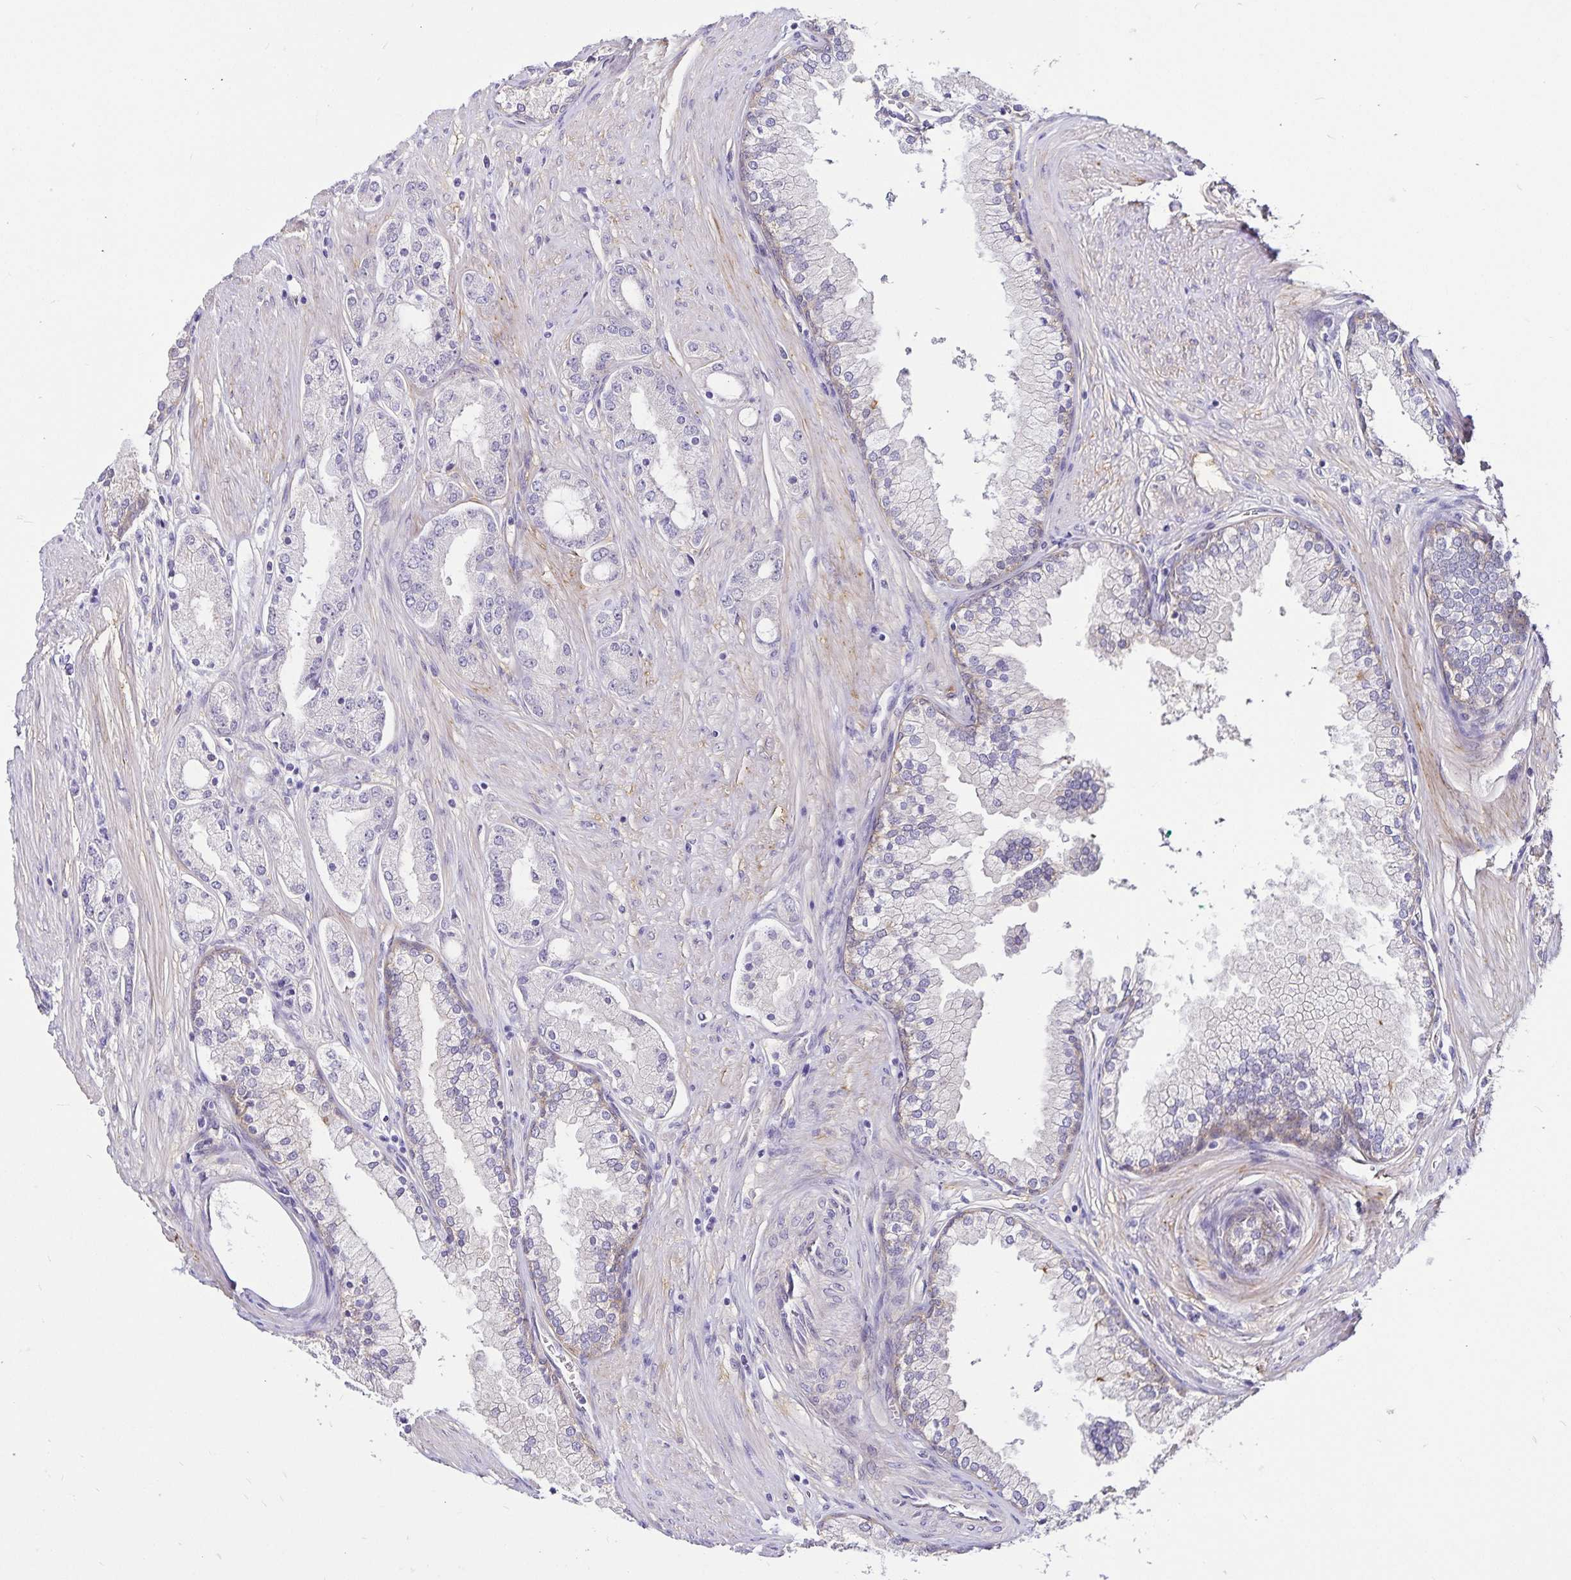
{"staining": {"intensity": "negative", "quantity": "none", "location": "none"}, "tissue": "prostate cancer", "cell_type": "Tumor cells", "image_type": "cancer", "snomed": [{"axis": "morphology", "description": "Adenocarcinoma, High grade"}, {"axis": "topography", "description": "Prostate"}], "caption": "Immunohistochemistry image of neoplastic tissue: human adenocarcinoma (high-grade) (prostate) stained with DAB exhibits no significant protein expression in tumor cells.", "gene": "GNG12", "patient": {"sex": "male", "age": 66}}